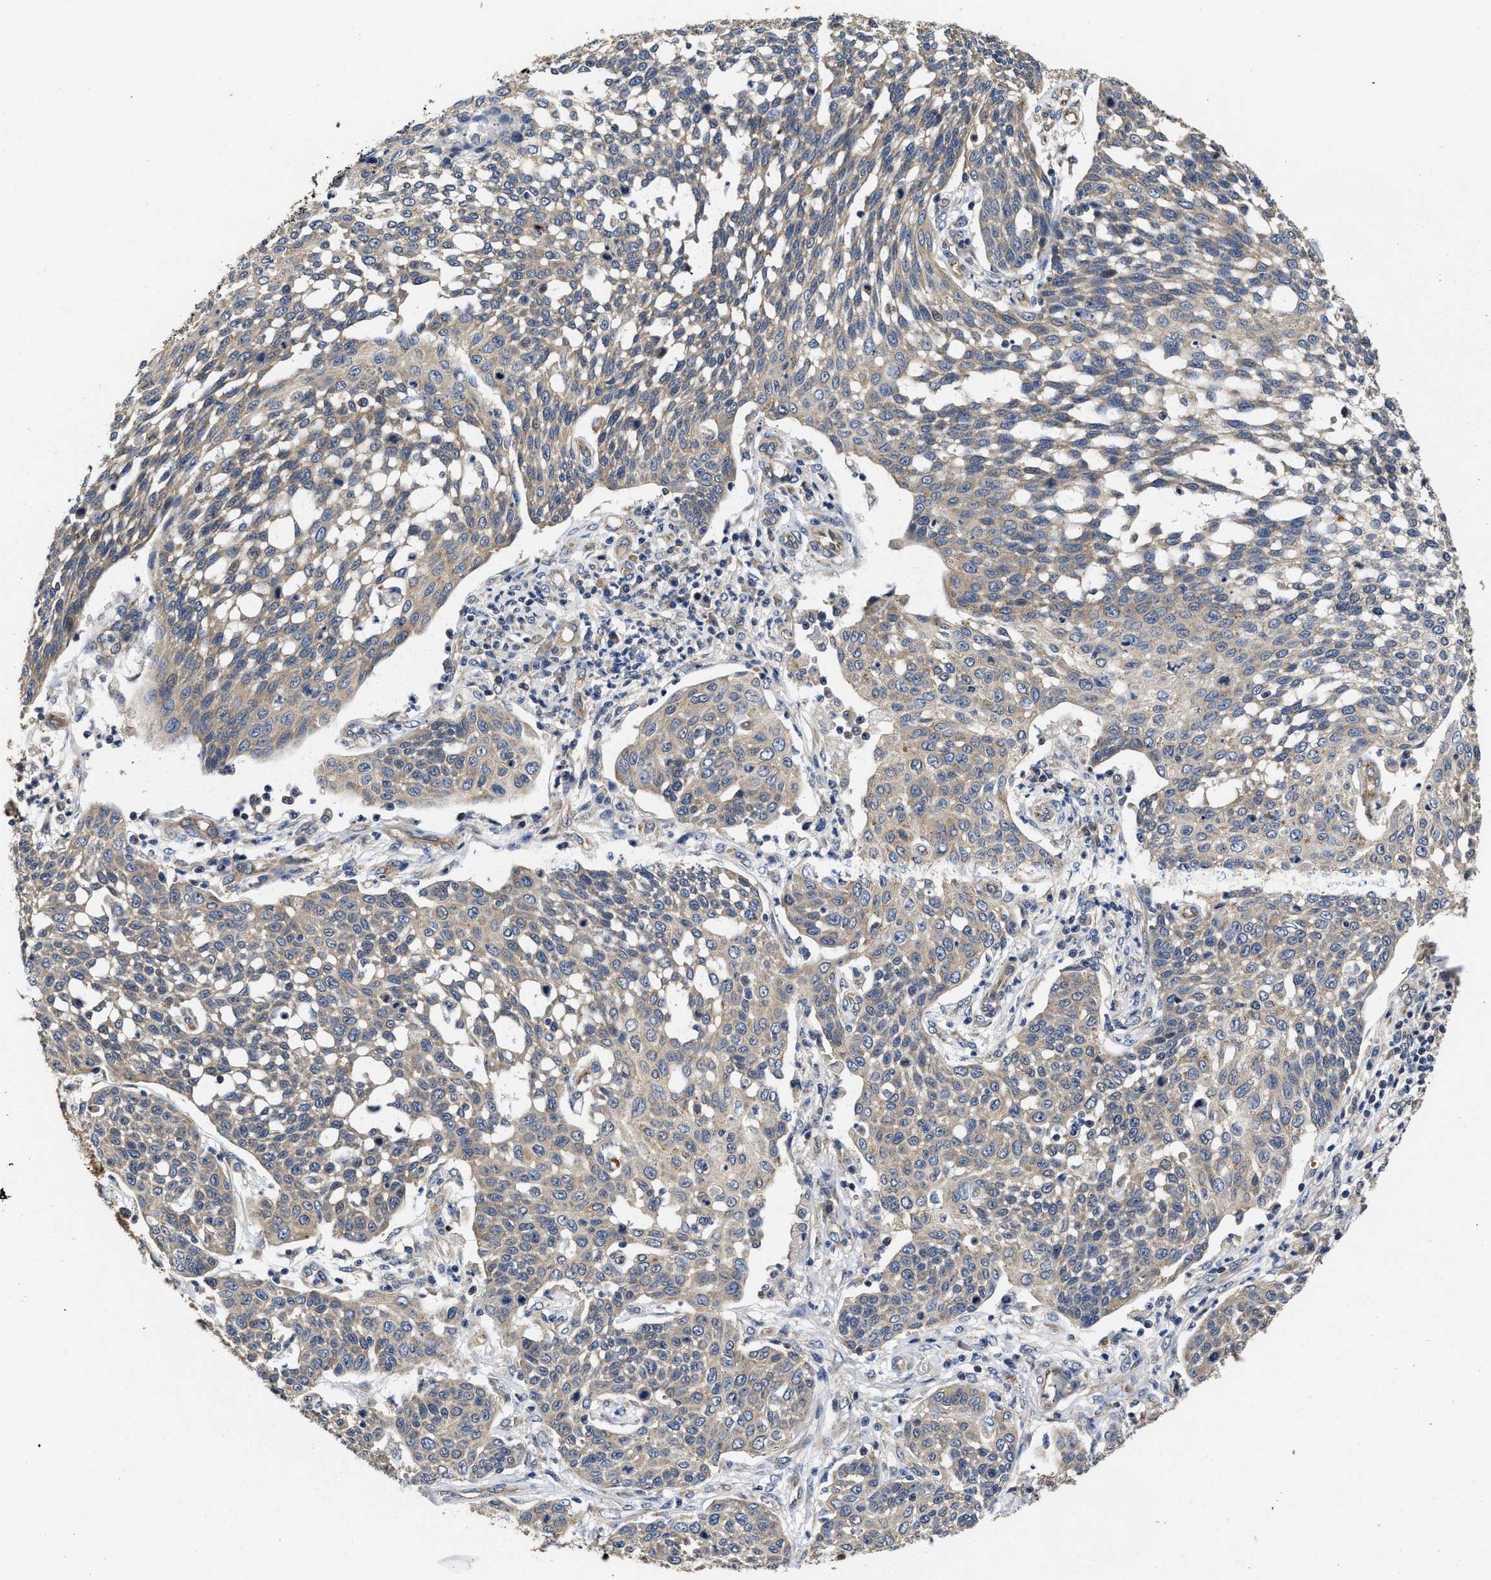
{"staining": {"intensity": "weak", "quantity": "<25%", "location": "cytoplasmic/membranous"}, "tissue": "cervical cancer", "cell_type": "Tumor cells", "image_type": "cancer", "snomed": [{"axis": "morphology", "description": "Squamous cell carcinoma, NOS"}, {"axis": "topography", "description": "Cervix"}], "caption": "This is a histopathology image of immunohistochemistry staining of squamous cell carcinoma (cervical), which shows no expression in tumor cells.", "gene": "TRAF6", "patient": {"sex": "female", "age": 34}}